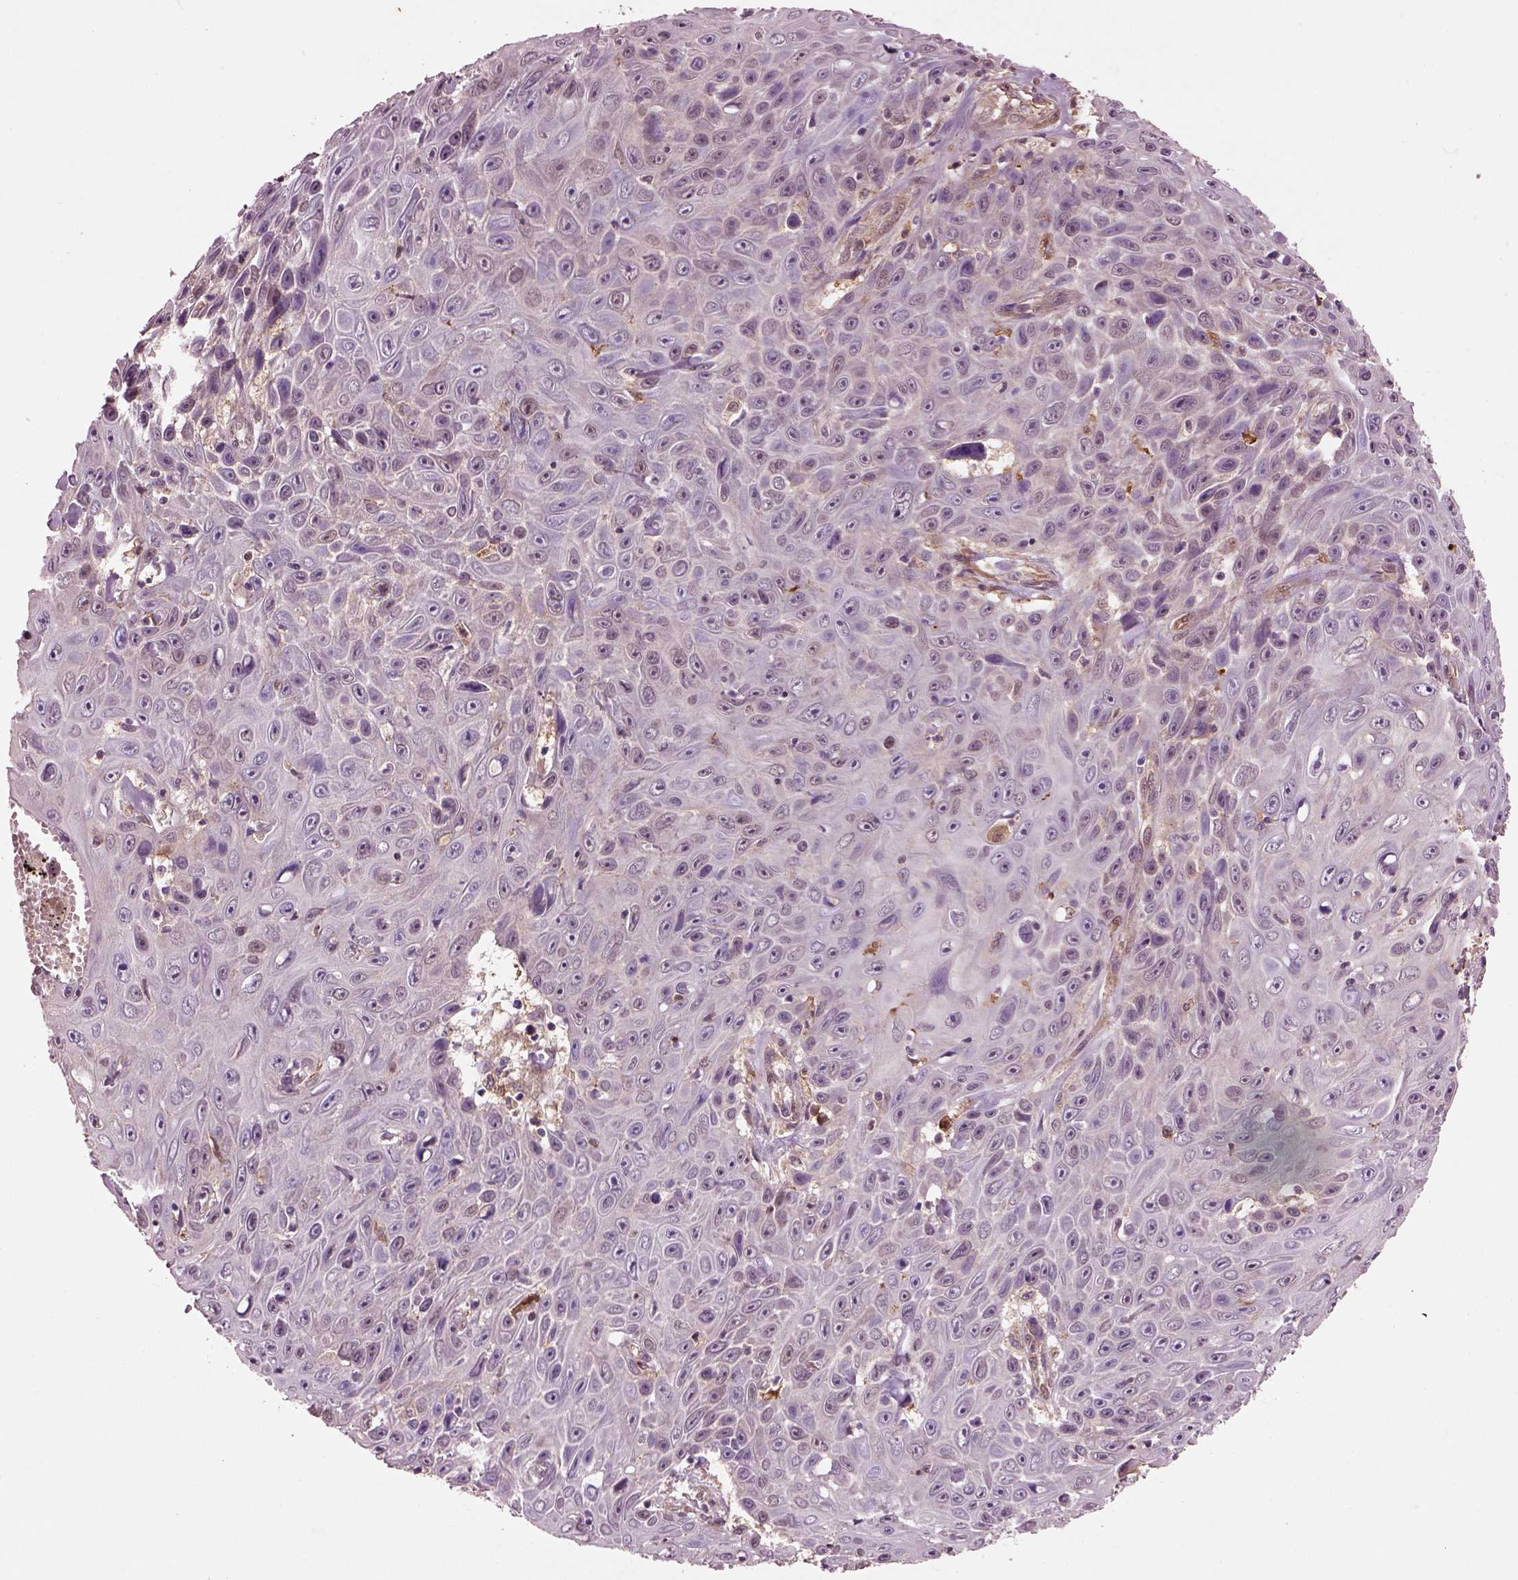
{"staining": {"intensity": "negative", "quantity": "none", "location": "none"}, "tissue": "skin cancer", "cell_type": "Tumor cells", "image_type": "cancer", "snomed": [{"axis": "morphology", "description": "Squamous cell carcinoma, NOS"}, {"axis": "topography", "description": "Skin"}], "caption": "An image of human skin cancer (squamous cell carcinoma) is negative for staining in tumor cells.", "gene": "MDP1", "patient": {"sex": "male", "age": 82}}